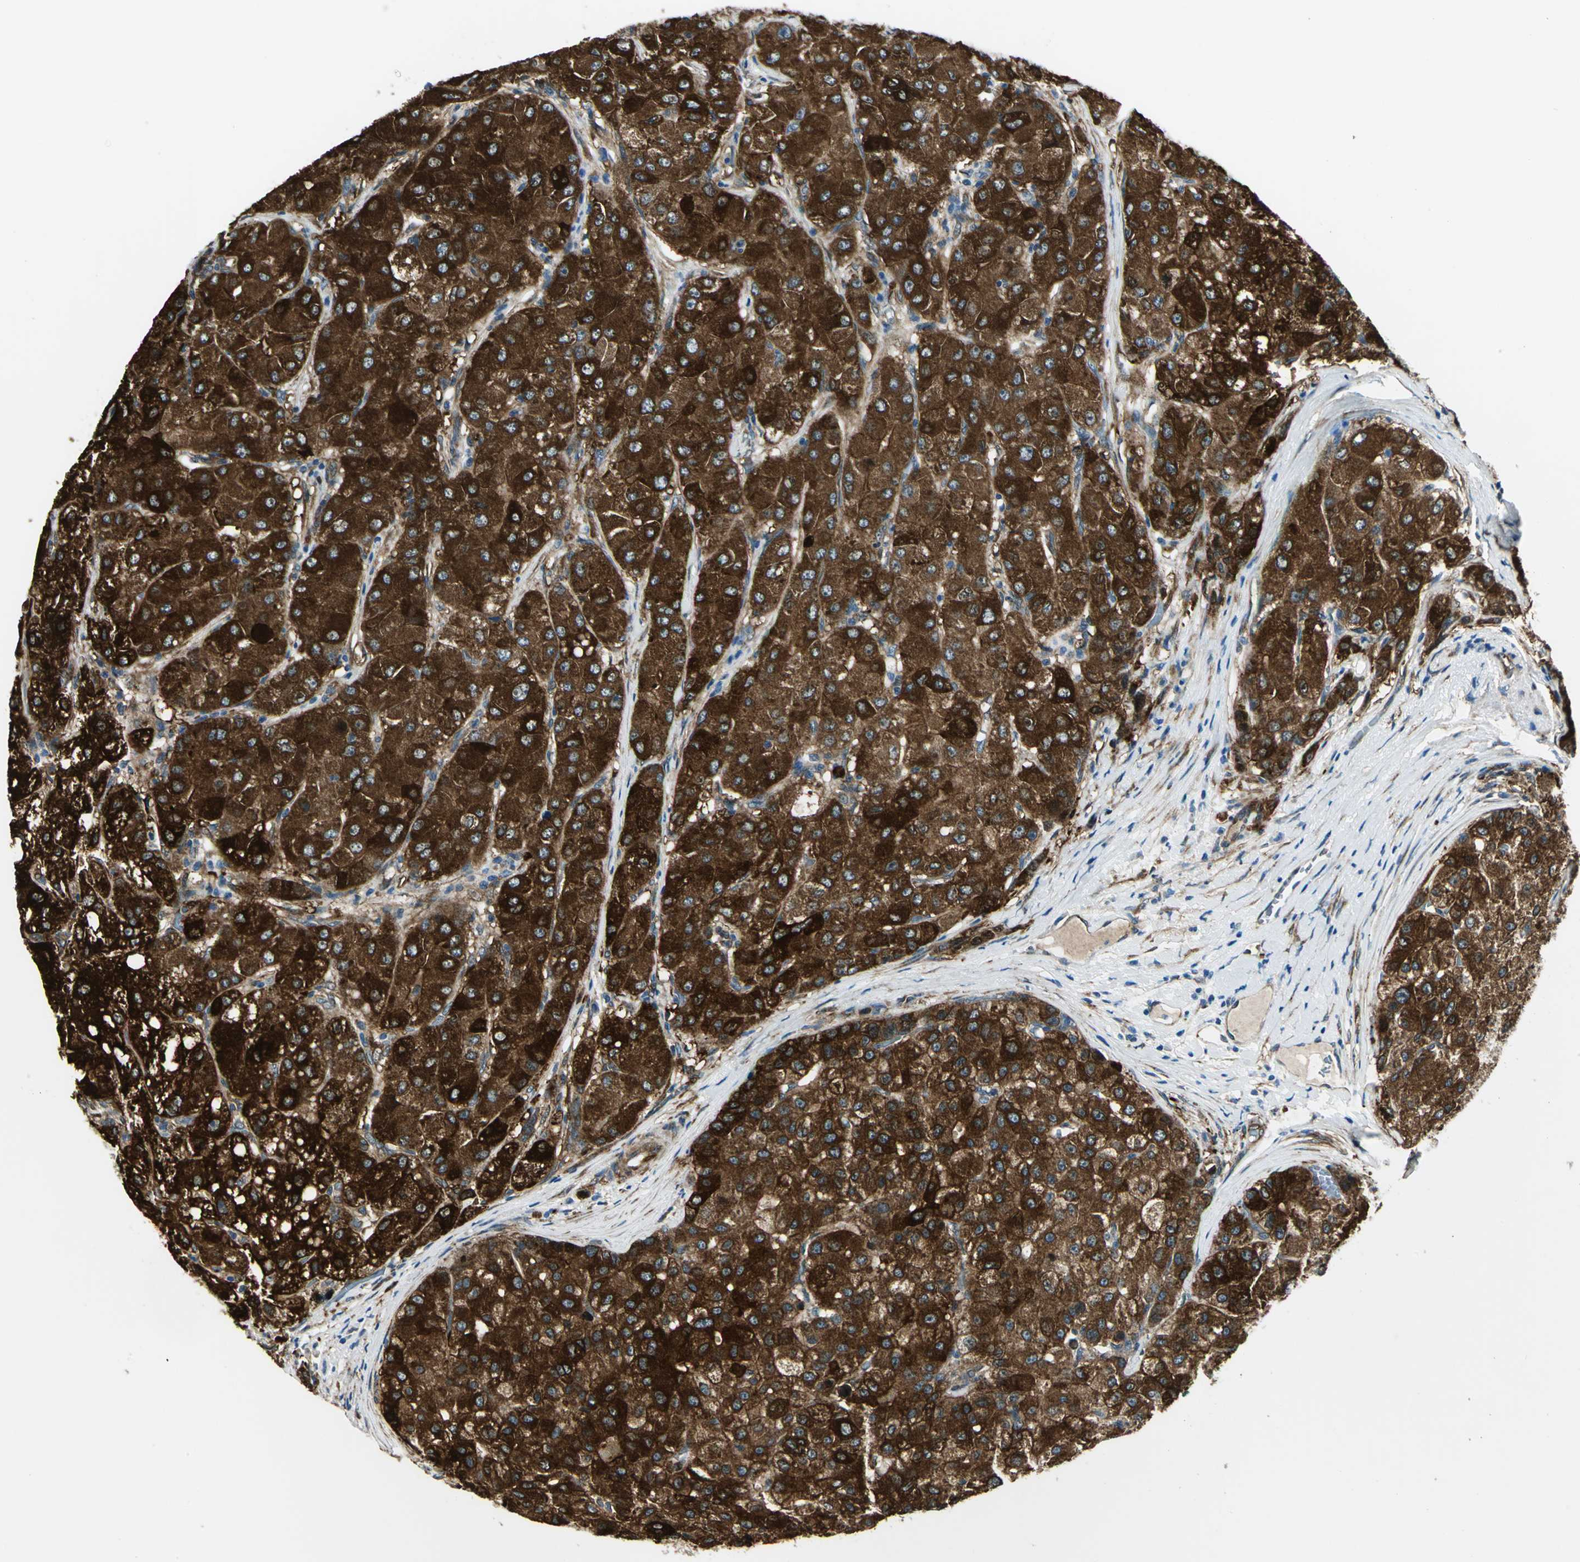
{"staining": {"intensity": "strong", "quantity": ">75%", "location": "cytoplasmic/membranous"}, "tissue": "liver cancer", "cell_type": "Tumor cells", "image_type": "cancer", "snomed": [{"axis": "morphology", "description": "Carcinoma, Hepatocellular, NOS"}, {"axis": "topography", "description": "Liver"}], "caption": "Liver cancer tissue shows strong cytoplasmic/membranous positivity in about >75% of tumor cells", "gene": "HSPB1", "patient": {"sex": "male", "age": 80}}